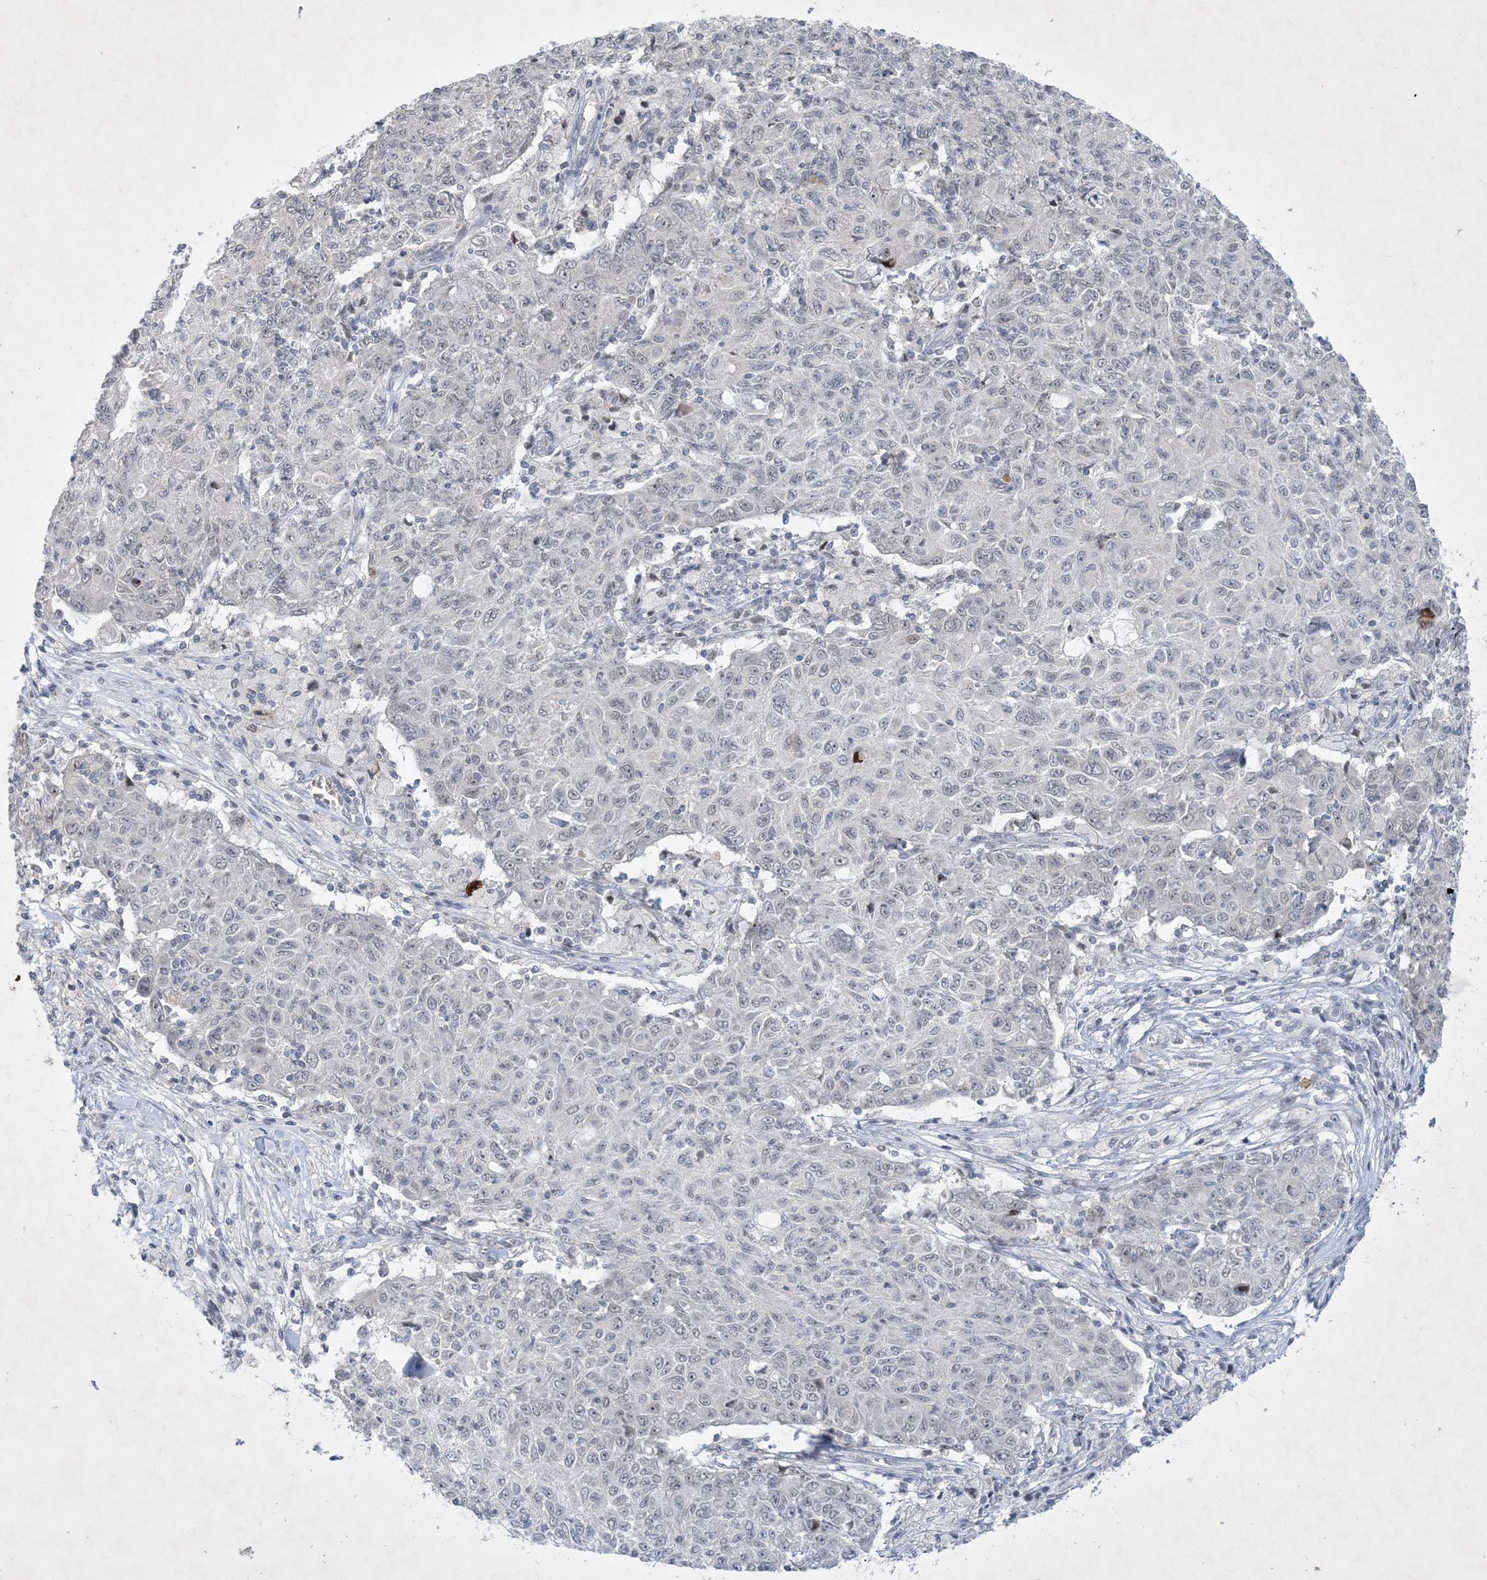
{"staining": {"intensity": "negative", "quantity": "none", "location": "none"}, "tissue": "ovarian cancer", "cell_type": "Tumor cells", "image_type": "cancer", "snomed": [{"axis": "morphology", "description": "Carcinoma, endometroid"}, {"axis": "topography", "description": "Ovary"}], "caption": "The histopathology image displays no staining of tumor cells in ovarian cancer.", "gene": "ZNF674", "patient": {"sex": "female", "age": 42}}